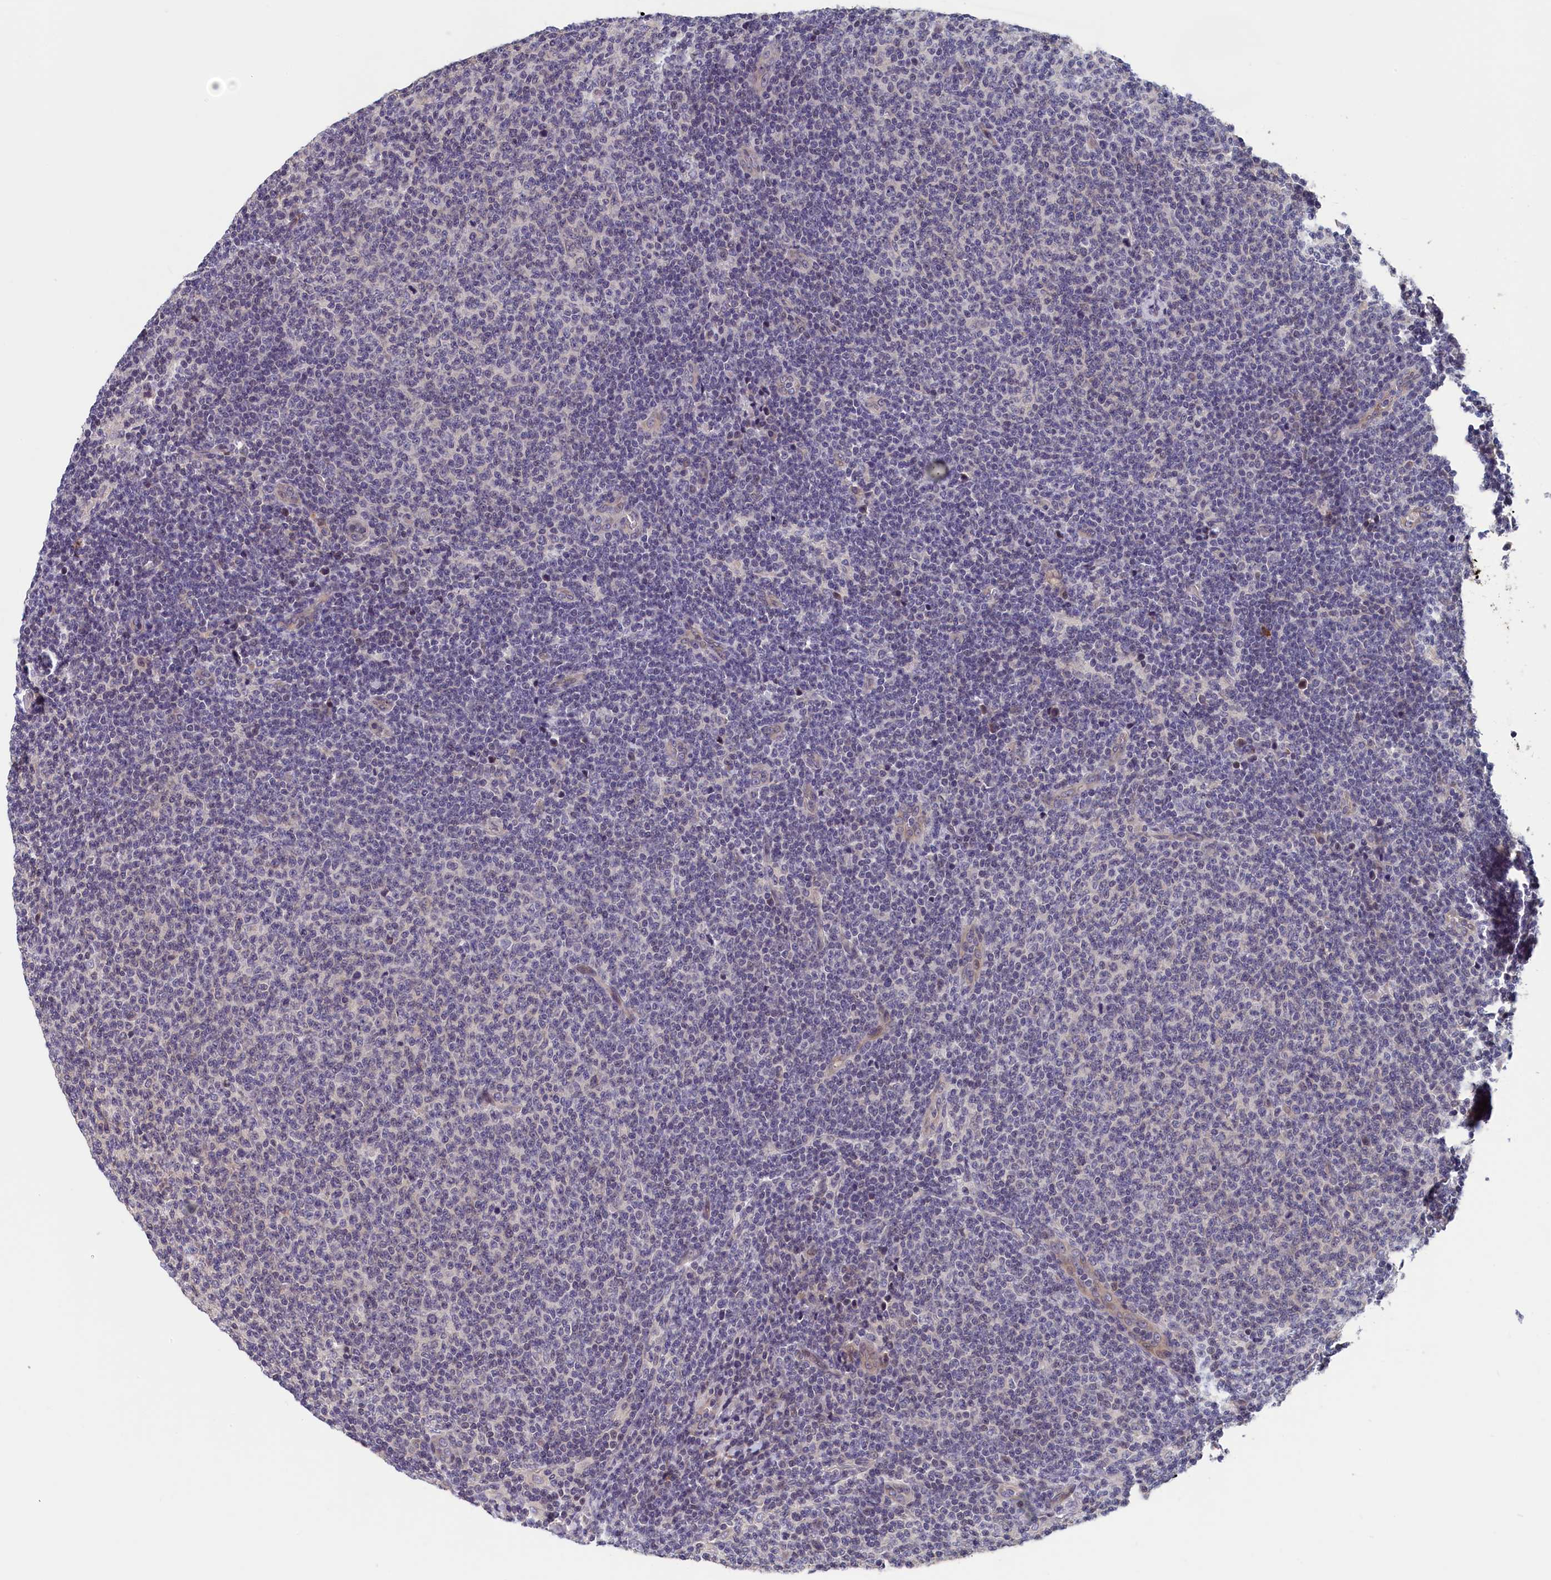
{"staining": {"intensity": "negative", "quantity": "none", "location": "none"}, "tissue": "lymphoma", "cell_type": "Tumor cells", "image_type": "cancer", "snomed": [{"axis": "morphology", "description": "Malignant lymphoma, non-Hodgkin's type, Low grade"}, {"axis": "topography", "description": "Lymph node"}], "caption": "A high-resolution photomicrograph shows immunohistochemistry staining of malignant lymphoma, non-Hodgkin's type (low-grade), which shows no significant staining in tumor cells. (DAB IHC visualized using brightfield microscopy, high magnification).", "gene": "TMEM116", "patient": {"sex": "male", "age": 66}}